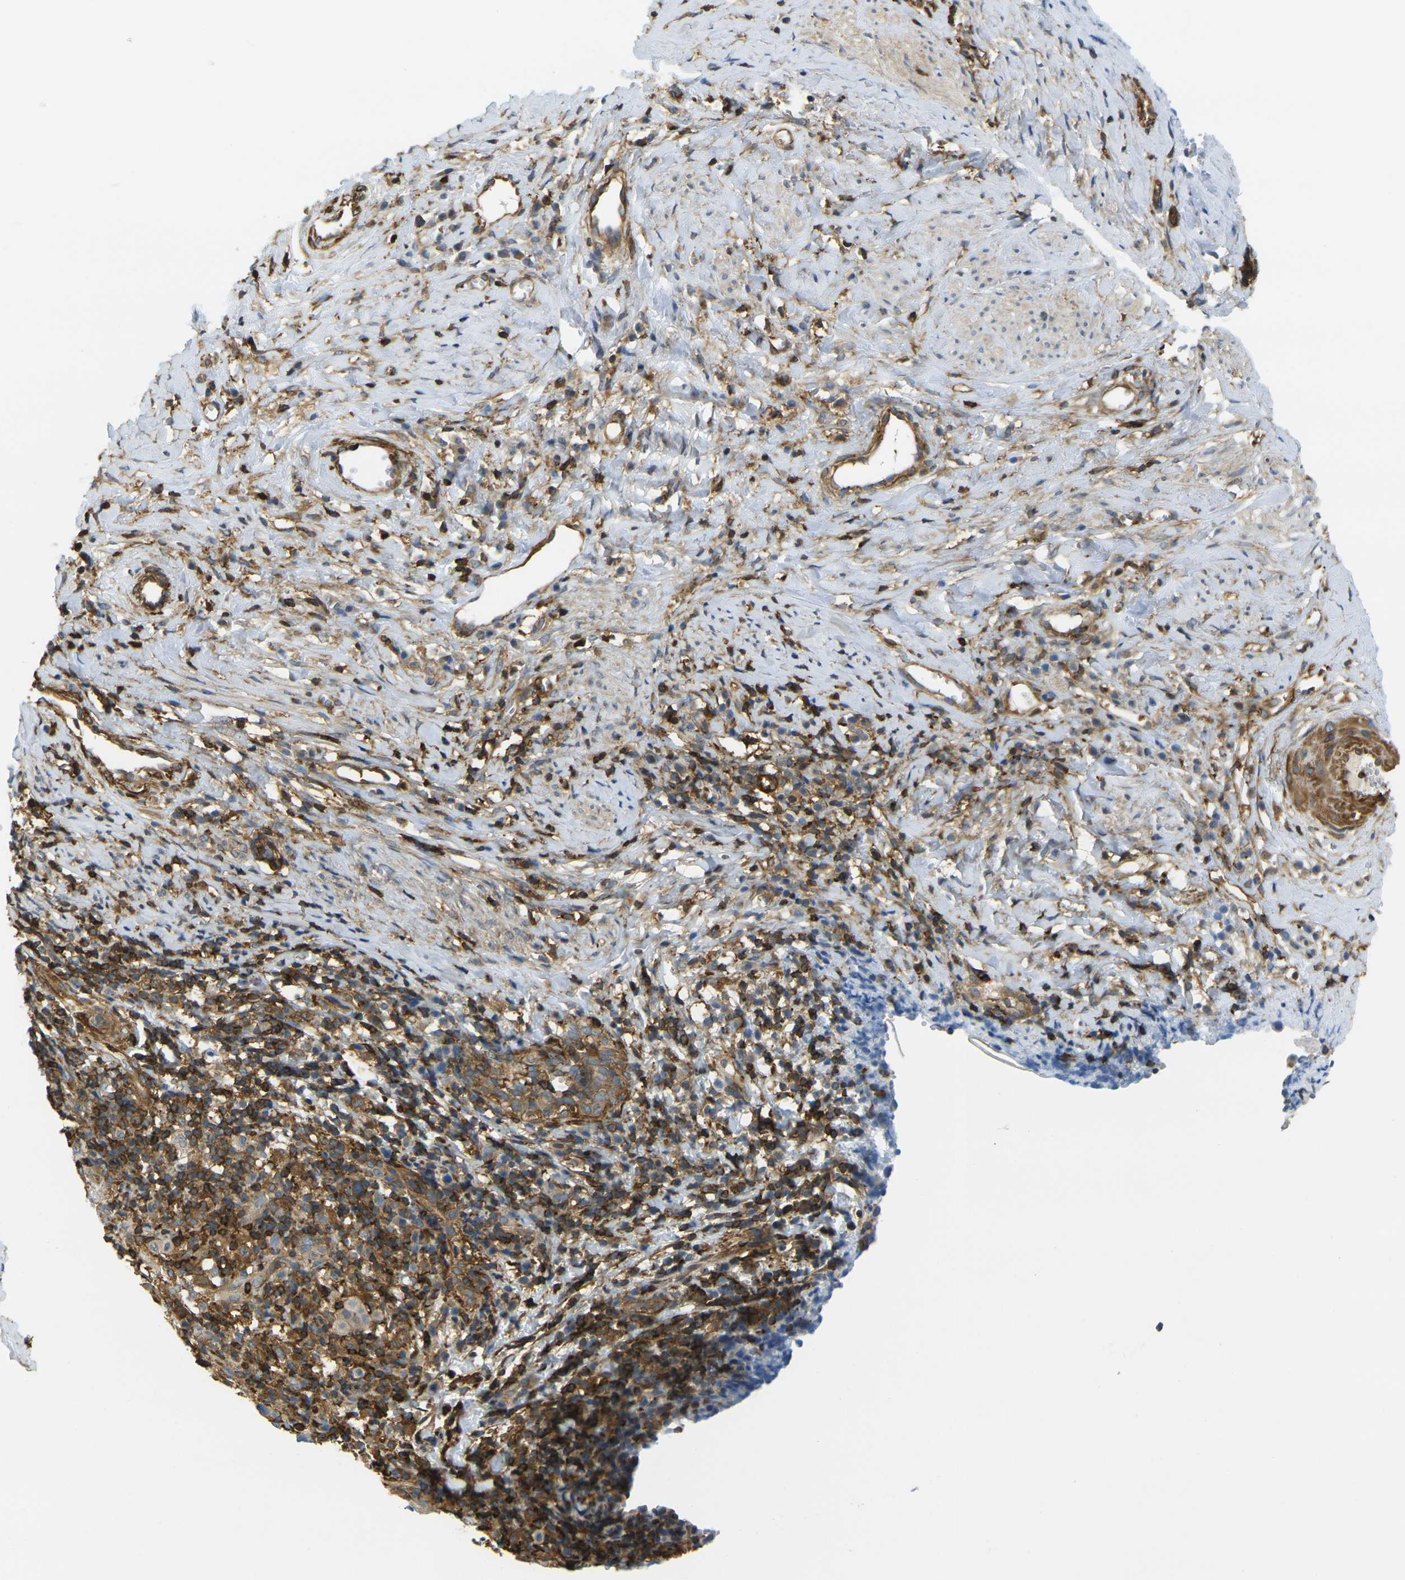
{"staining": {"intensity": "moderate", "quantity": ">75%", "location": "cytoplasmic/membranous"}, "tissue": "cervical cancer", "cell_type": "Tumor cells", "image_type": "cancer", "snomed": [{"axis": "morphology", "description": "Squamous cell carcinoma, NOS"}, {"axis": "topography", "description": "Cervix"}], "caption": "The photomicrograph exhibits staining of cervical cancer, revealing moderate cytoplasmic/membranous protein staining (brown color) within tumor cells.", "gene": "LASP1", "patient": {"sex": "female", "age": 40}}